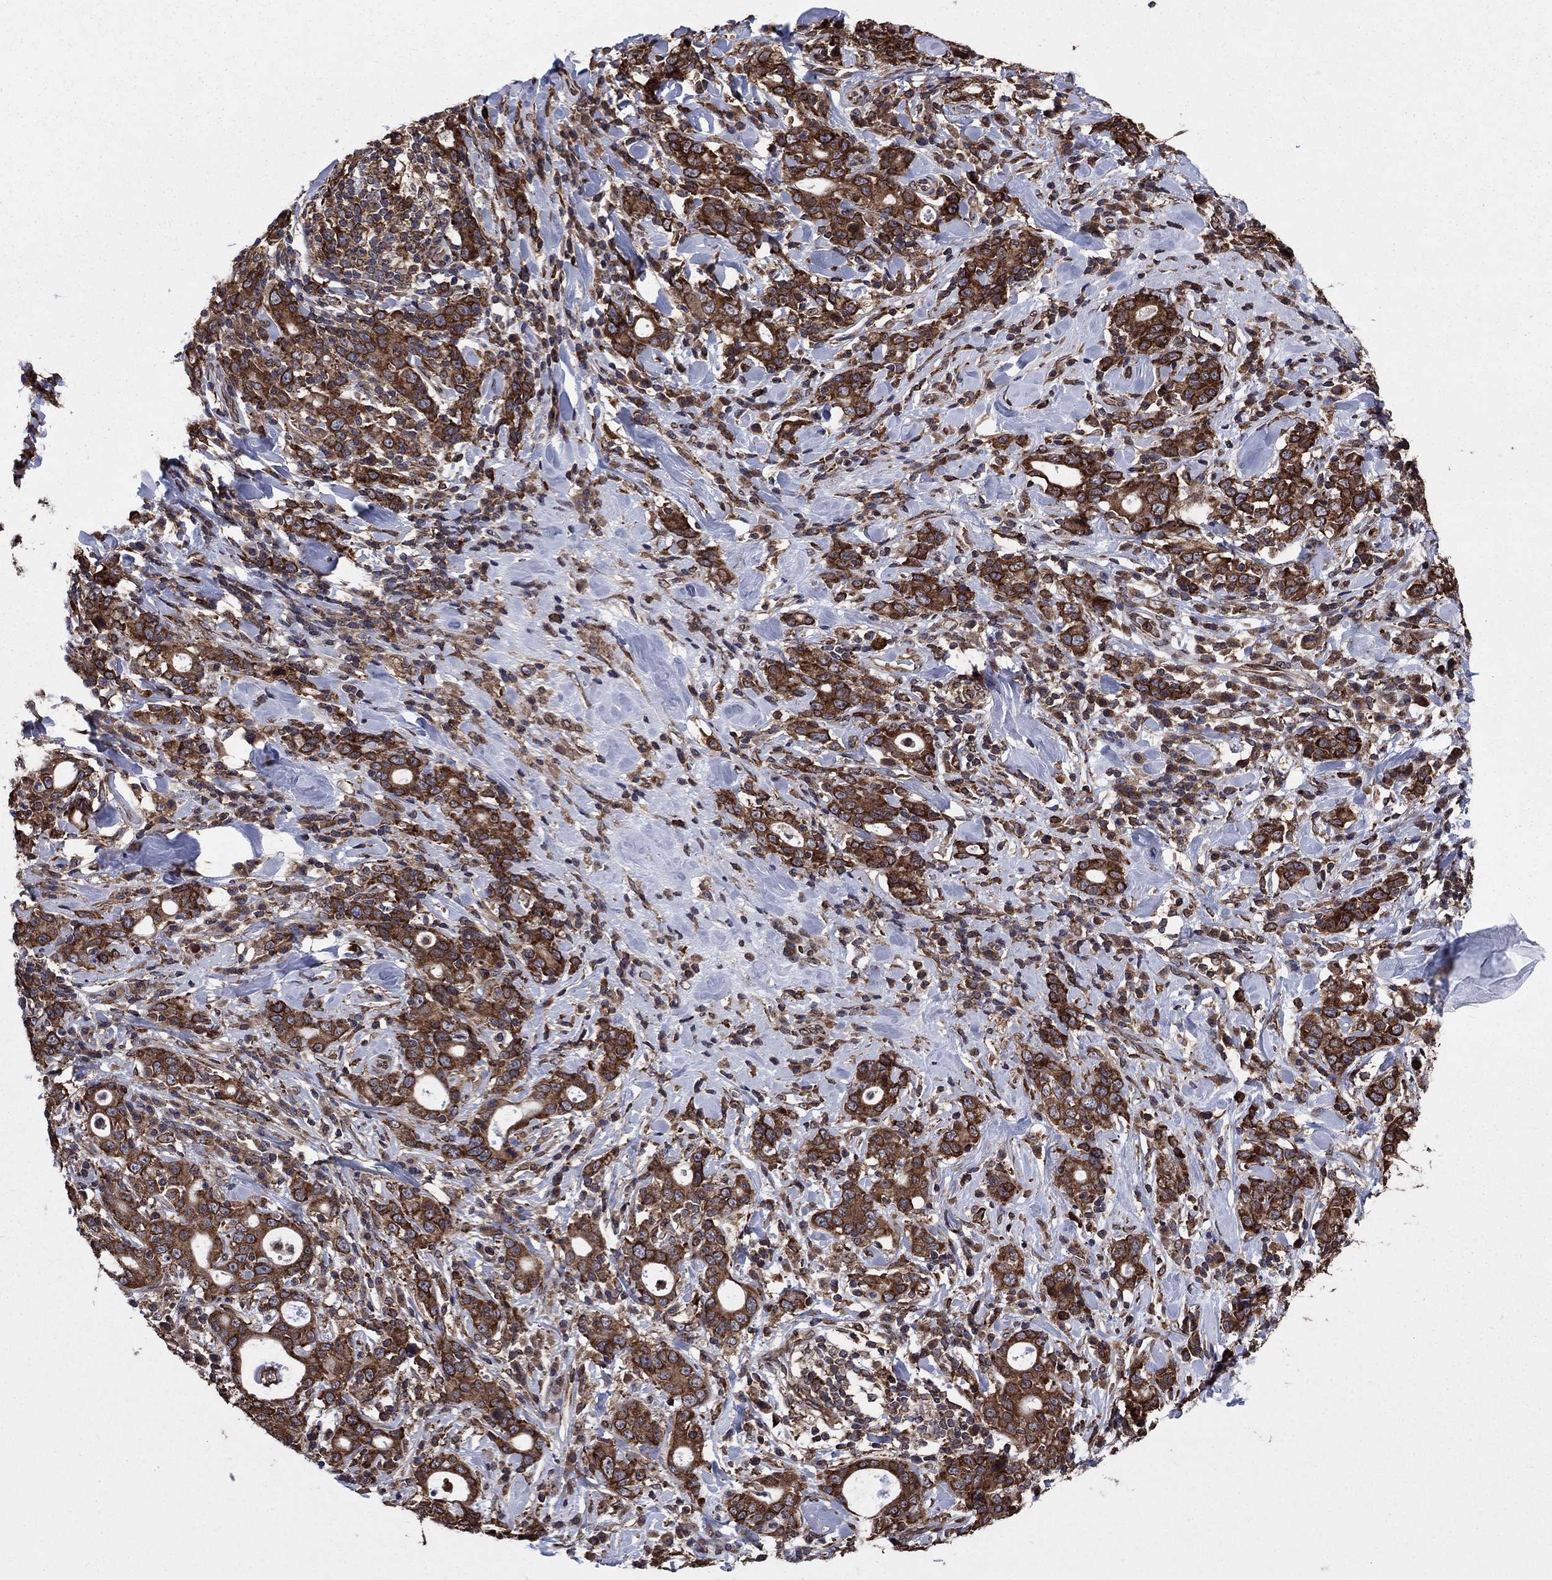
{"staining": {"intensity": "strong", "quantity": ">75%", "location": "cytoplasmic/membranous"}, "tissue": "stomach cancer", "cell_type": "Tumor cells", "image_type": "cancer", "snomed": [{"axis": "morphology", "description": "Adenocarcinoma, NOS"}, {"axis": "topography", "description": "Stomach"}], "caption": "IHC image of human stomach cancer stained for a protein (brown), which reveals high levels of strong cytoplasmic/membranous expression in approximately >75% of tumor cells.", "gene": "YBX1", "patient": {"sex": "male", "age": 79}}